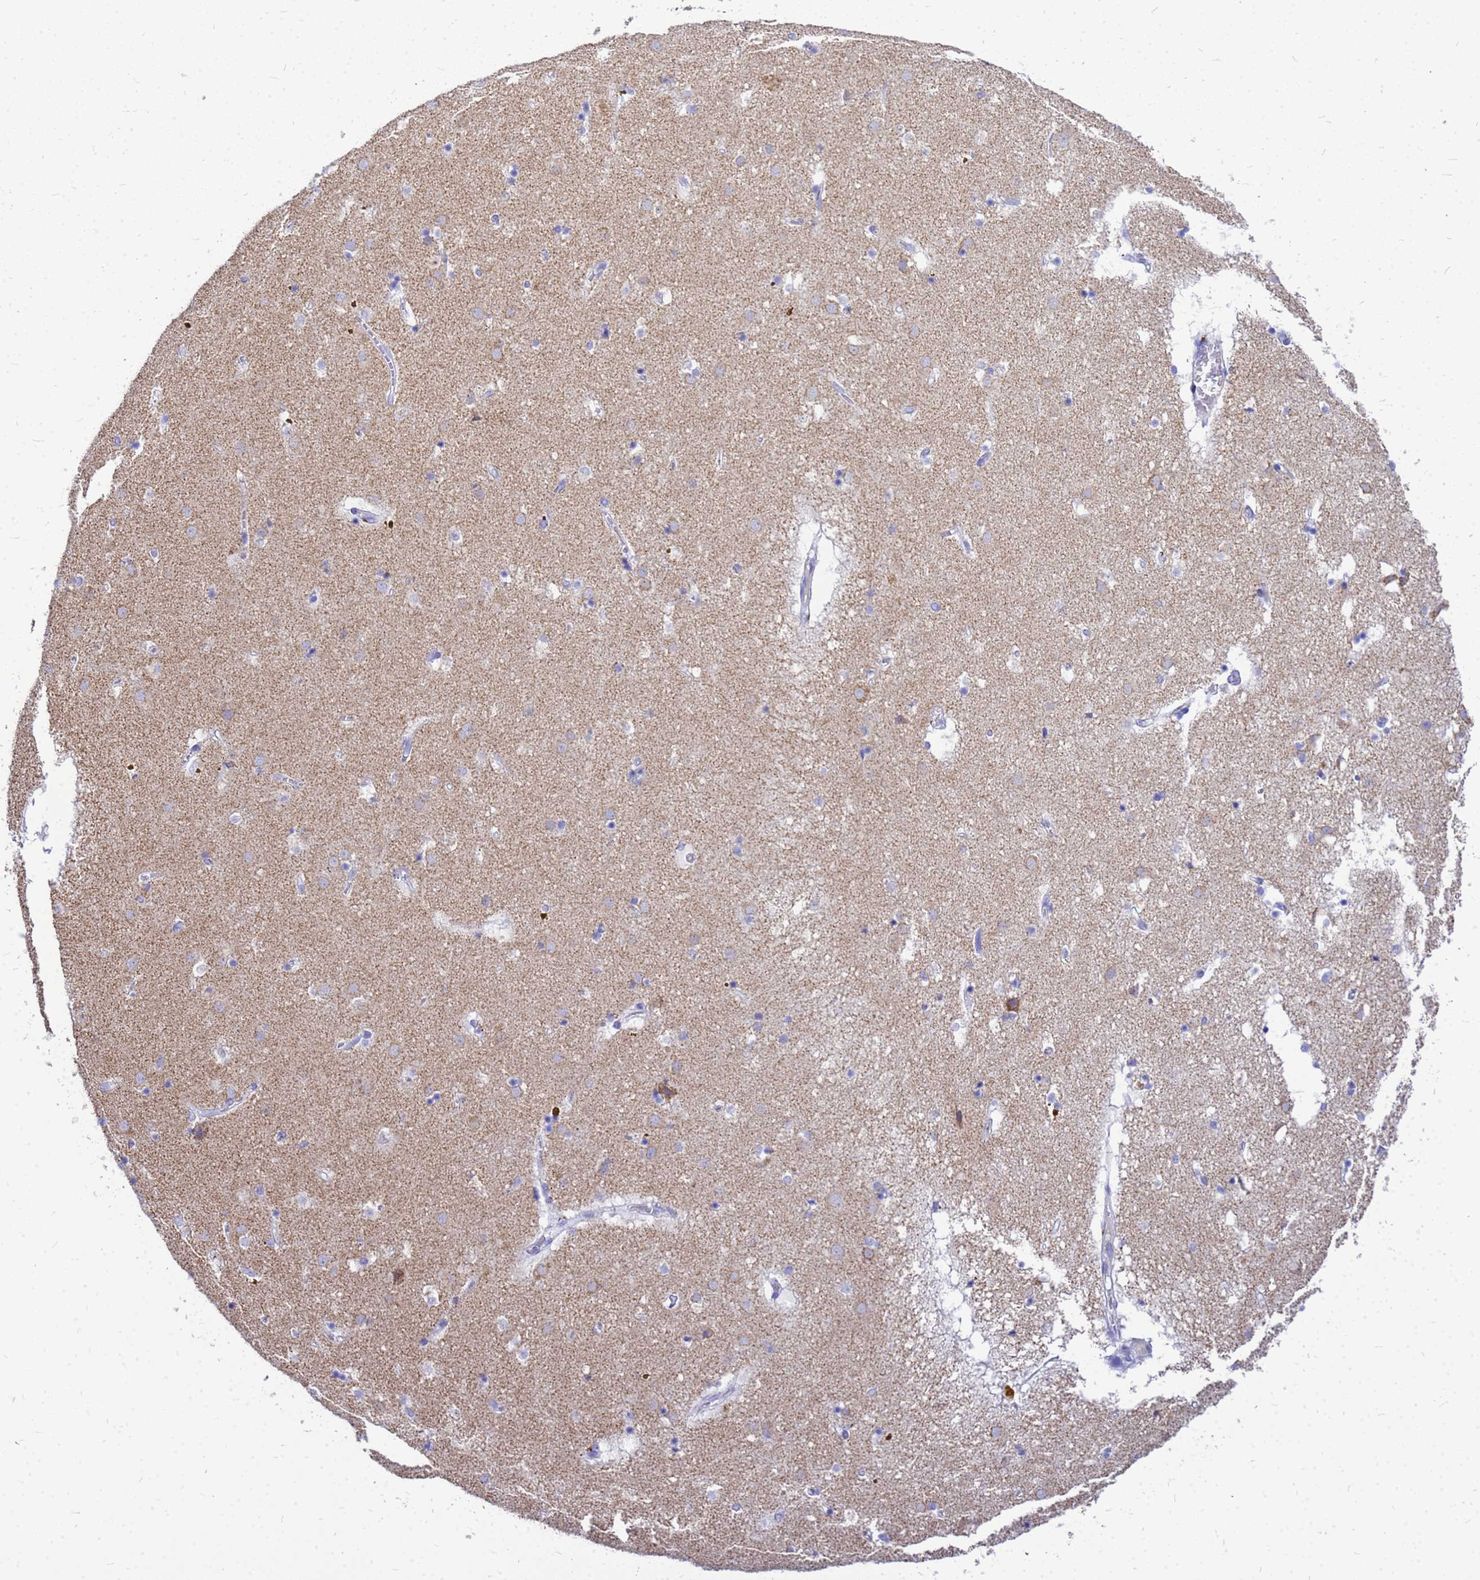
{"staining": {"intensity": "negative", "quantity": "none", "location": "none"}, "tissue": "caudate", "cell_type": "Glial cells", "image_type": "normal", "snomed": [{"axis": "morphology", "description": "Normal tissue, NOS"}, {"axis": "topography", "description": "Lateral ventricle wall"}], "caption": "Immunohistochemistry (IHC) image of benign caudate stained for a protein (brown), which exhibits no staining in glial cells.", "gene": "OR52E2", "patient": {"sex": "male", "age": 70}}